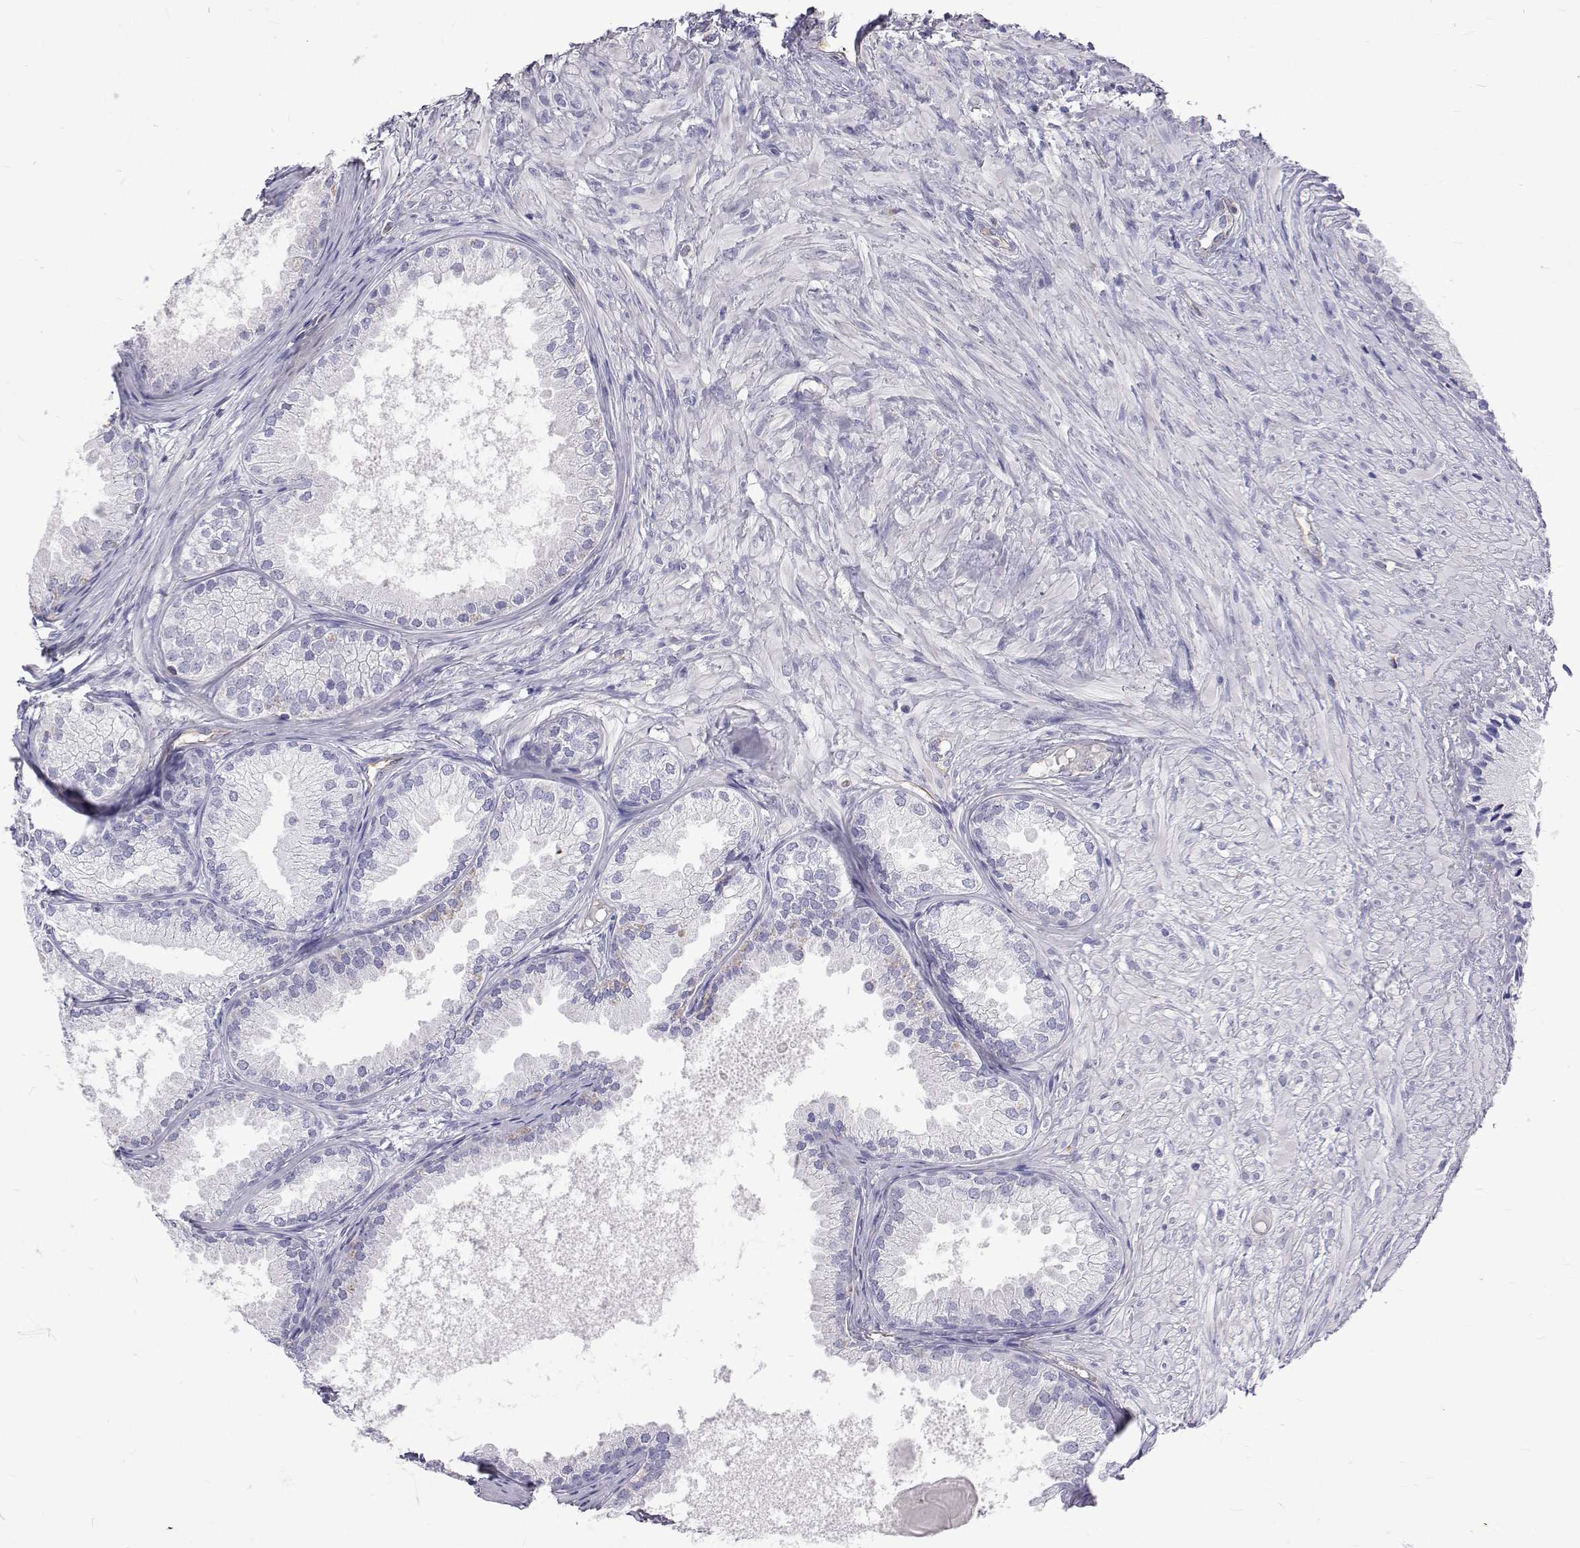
{"staining": {"intensity": "negative", "quantity": "none", "location": "none"}, "tissue": "prostate cancer", "cell_type": "Tumor cells", "image_type": "cancer", "snomed": [{"axis": "morphology", "description": "Adenocarcinoma, High grade"}, {"axis": "topography", "description": "Prostate"}], "caption": "Immunohistochemistry image of prostate cancer (high-grade adenocarcinoma) stained for a protein (brown), which displays no staining in tumor cells.", "gene": "OPRPN", "patient": {"sex": "male", "age": 83}}